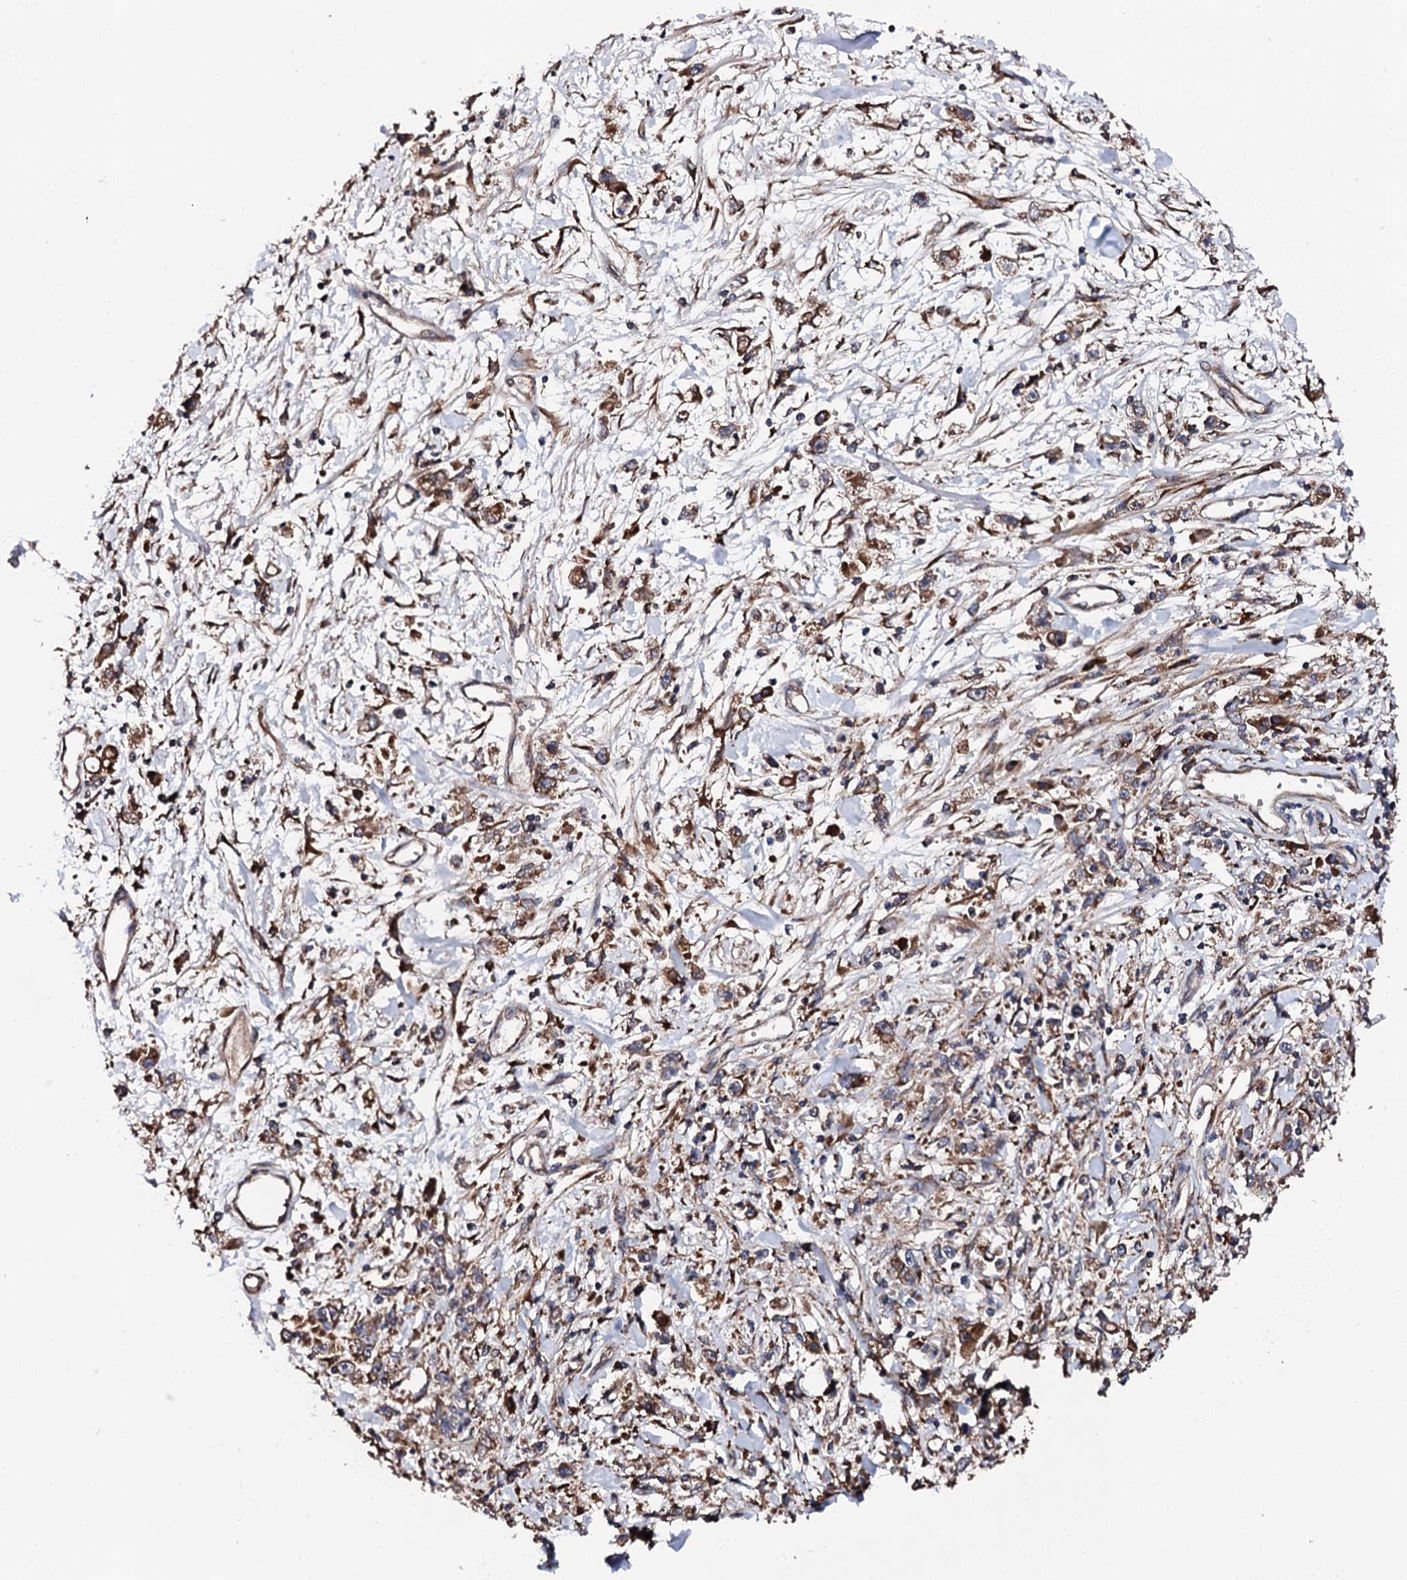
{"staining": {"intensity": "moderate", "quantity": ">75%", "location": "cytoplasmic/membranous"}, "tissue": "stomach cancer", "cell_type": "Tumor cells", "image_type": "cancer", "snomed": [{"axis": "morphology", "description": "Adenocarcinoma, NOS"}, {"axis": "topography", "description": "Stomach"}], "caption": "Brown immunohistochemical staining in human stomach cancer (adenocarcinoma) demonstrates moderate cytoplasmic/membranous positivity in about >75% of tumor cells.", "gene": "CKAP5", "patient": {"sex": "female", "age": 59}}